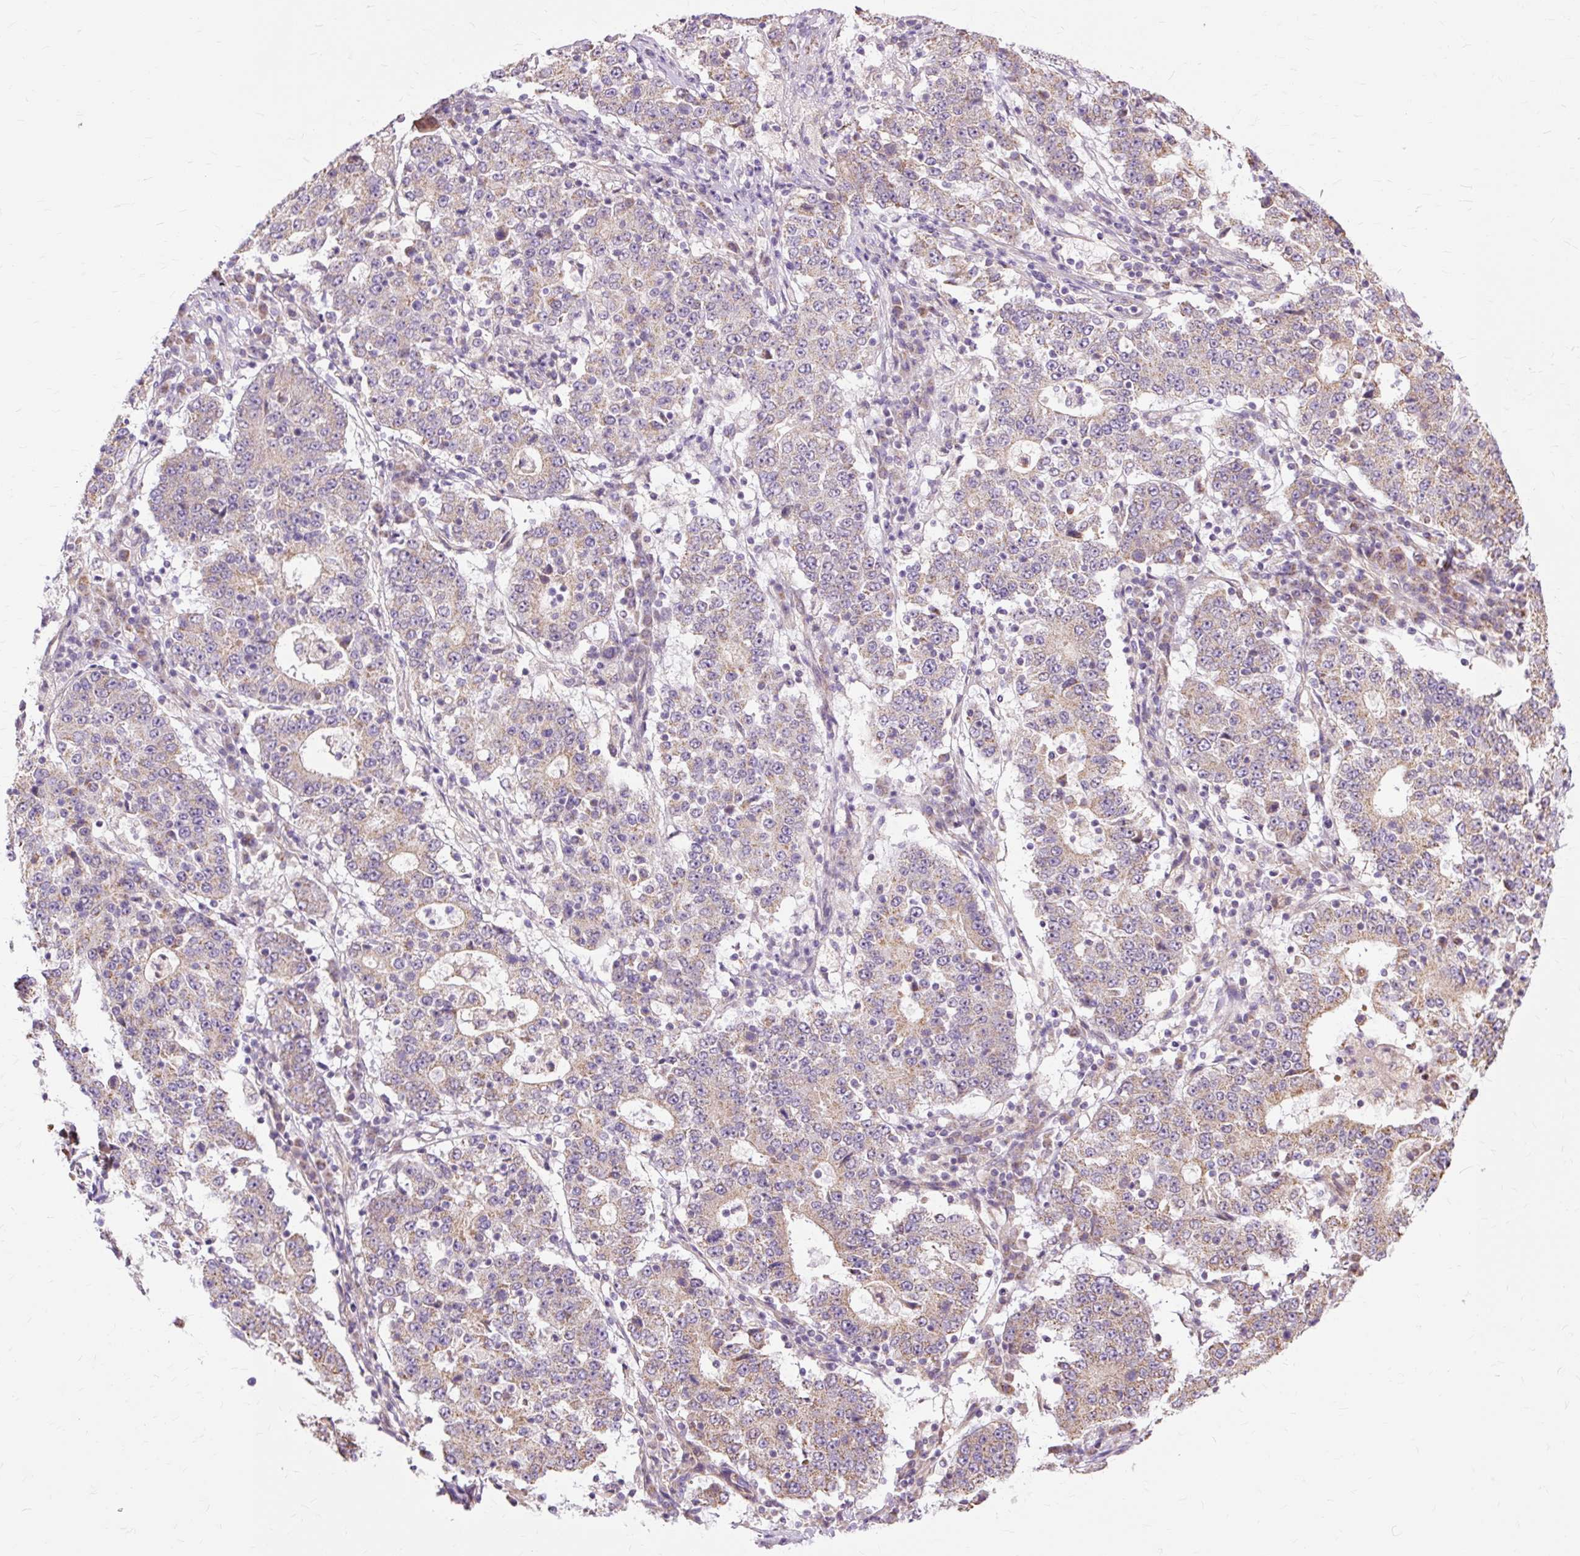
{"staining": {"intensity": "weak", "quantity": ">75%", "location": "cytoplasmic/membranous"}, "tissue": "stomach cancer", "cell_type": "Tumor cells", "image_type": "cancer", "snomed": [{"axis": "morphology", "description": "Adenocarcinoma, NOS"}, {"axis": "topography", "description": "Stomach"}], "caption": "This is an image of immunohistochemistry (IHC) staining of stomach cancer (adenocarcinoma), which shows weak positivity in the cytoplasmic/membranous of tumor cells.", "gene": "PDZD2", "patient": {"sex": "male", "age": 59}}